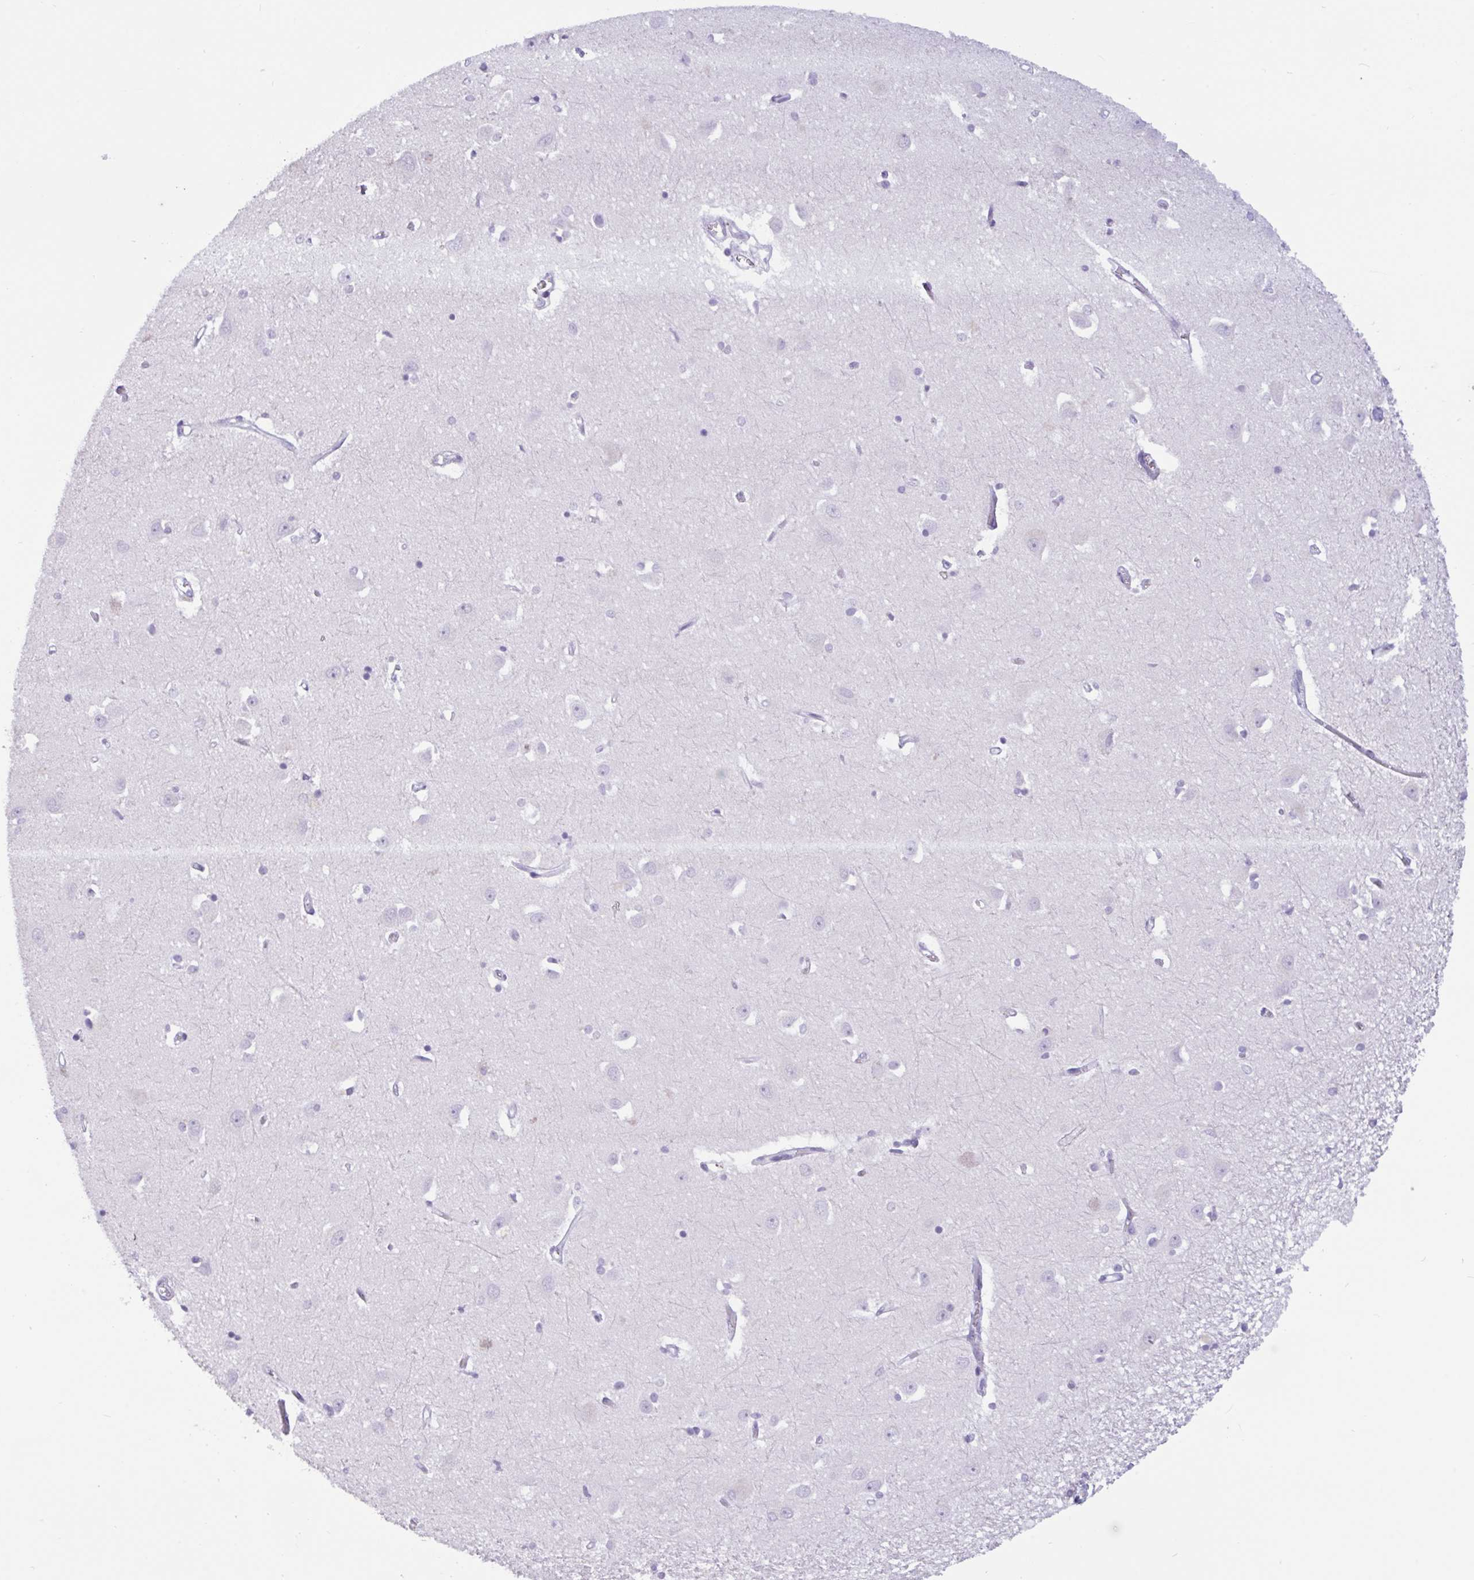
{"staining": {"intensity": "negative", "quantity": "none", "location": "none"}, "tissue": "caudate", "cell_type": "Glial cells", "image_type": "normal", "snomed": [{"axis": "morphology", "description": "Normal tissue, NOS"}, {"axis": "topography", "description": "Lateral ventricle wall"}, {"axis": "topography", "description": "Hippocampus"}], "caption": "Glial cells show no significant staining in benign caudate.", "gene": "CTSE", "patient": {"sex": "female", "age": 63}}